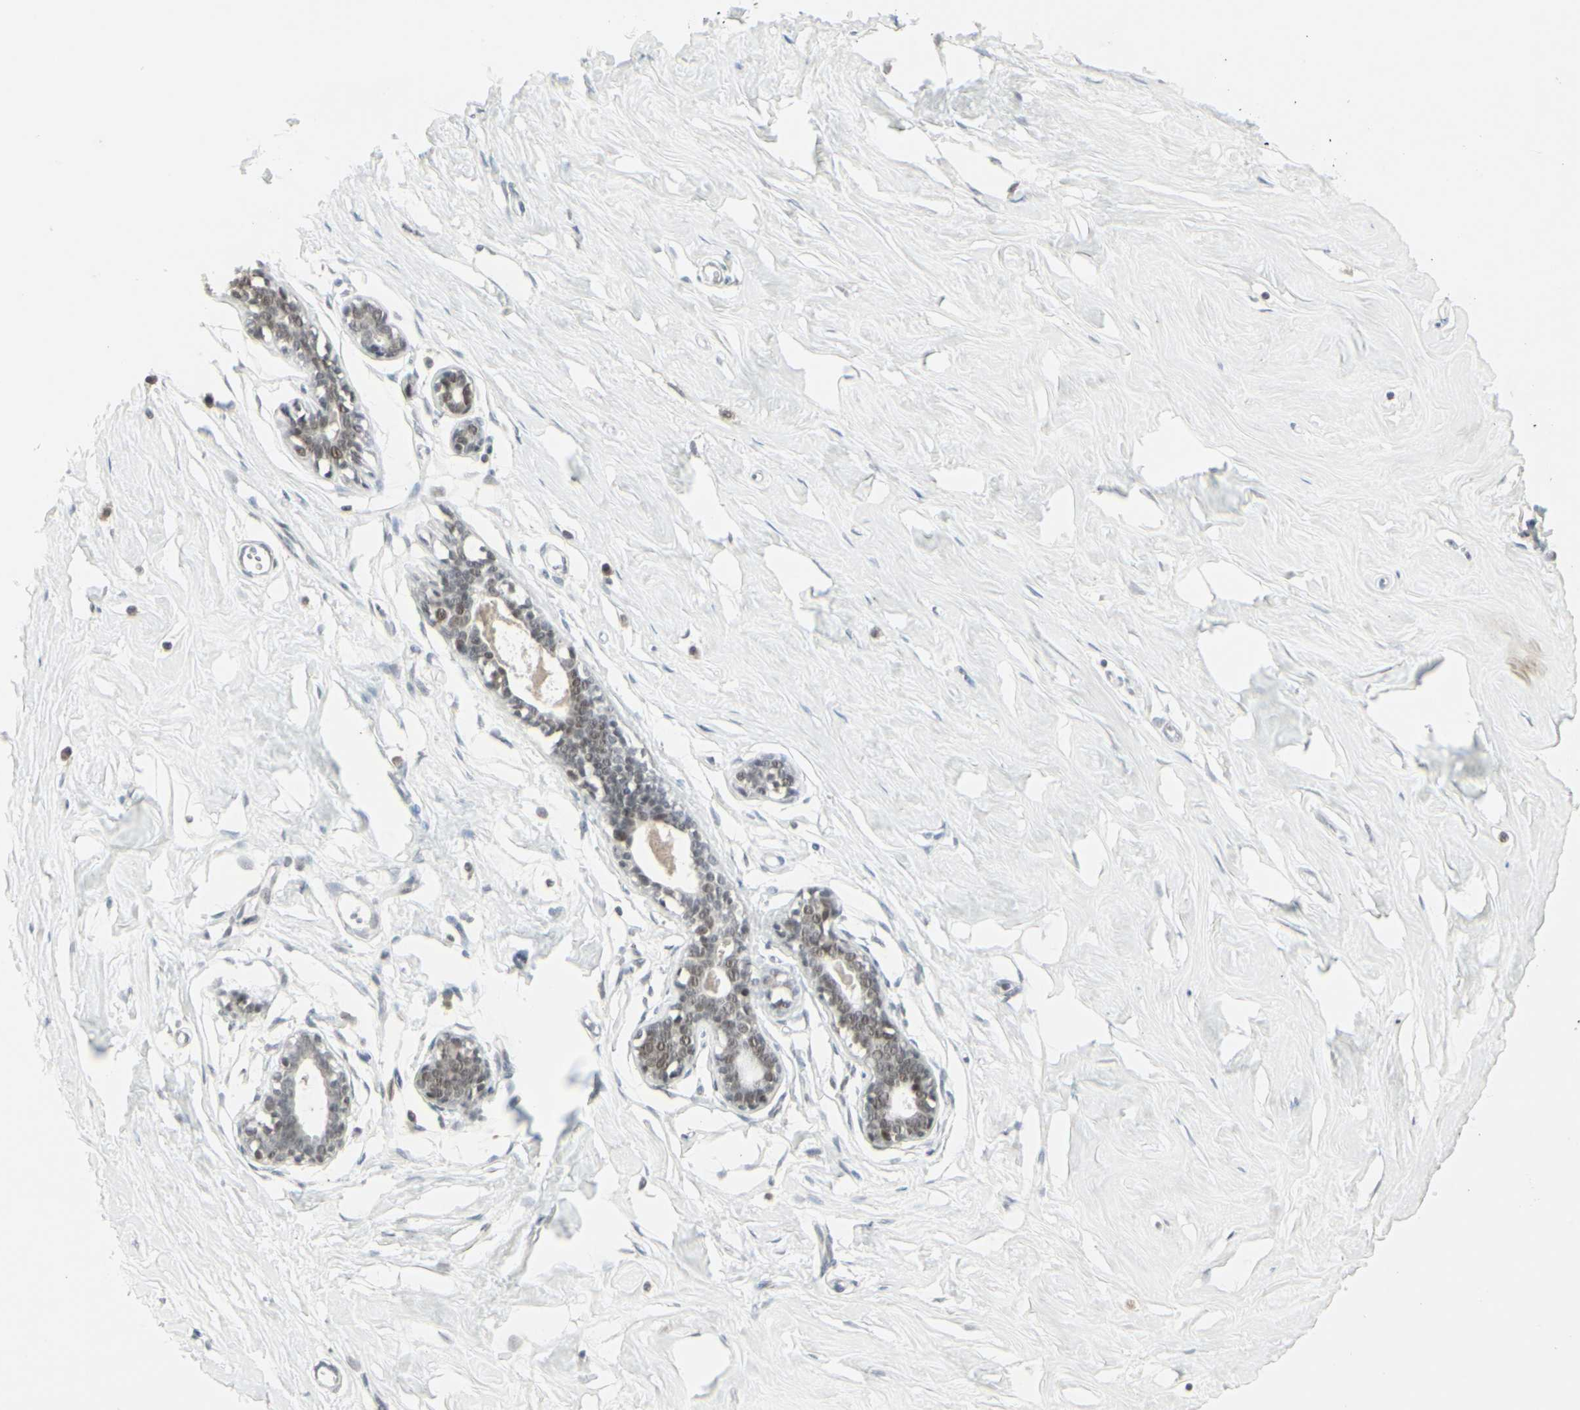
{"staining": {"intensity": "weak", "quantity": ">75%", "location": "cytoplasmic/membranous"}, "tissue": "breast", "cell_type": "Adipocytes", "image_type": "normal", "snomed": [{"axis": "morphology", "description": "Normal tissue, NOS"}, {"axis": "topography", "description": "Breast"}], "caption": "Brown immunohistochemical staining in unremarkable human breast displays weak cytoplasmic/membranous expression in about >75% of adipocytes.", "gene": "SAMSN1", "patient": {"sex": "female", "age": 23}}